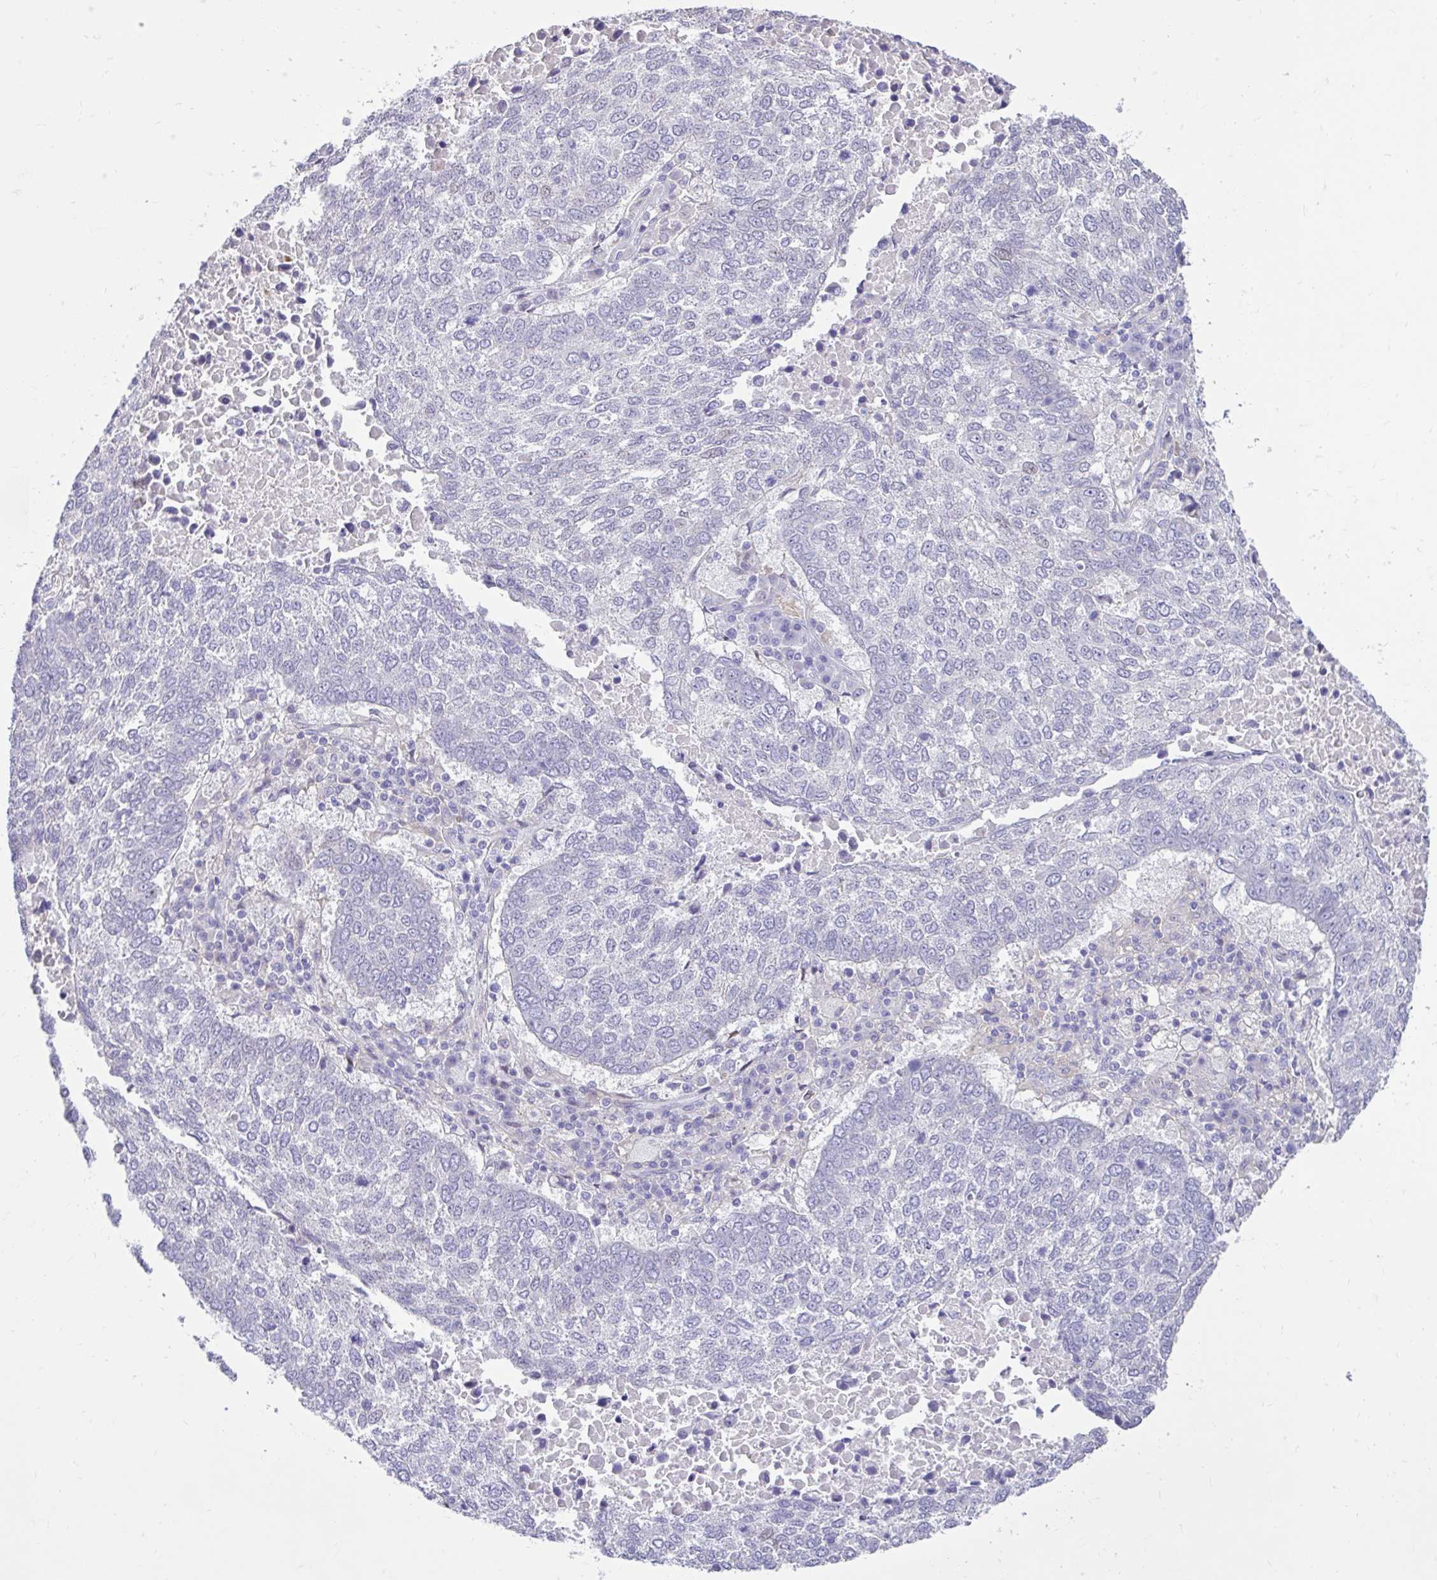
{"staining": {"intensity": "negative", "quantity": "none", "location": "none"}, "tissue": "lung cancer", "cell_type": "Tumor cells", "image_type": "cancer", "snomed": [{"axis": "morphology", "description": "Squamous cell carcinoma, NOS"}, {"axis": "topography", "description": "Lung"}], "caption": "Immunohistochemistry image of neoplastic tissue: human lung cancer (squamous cell carcinoma) stained with DAB (3,3'-diaminobenzidine) demonstrates no significant protein staining in tumor cells. (Stains: DAB (3,3'-diaminobenzidine) IHC with hematoxylin counter stain, Microscopy: brightfield microscopy at high magnification).", "gene": "NHLH2", "patient": {"sex": "male", "age": 73}}